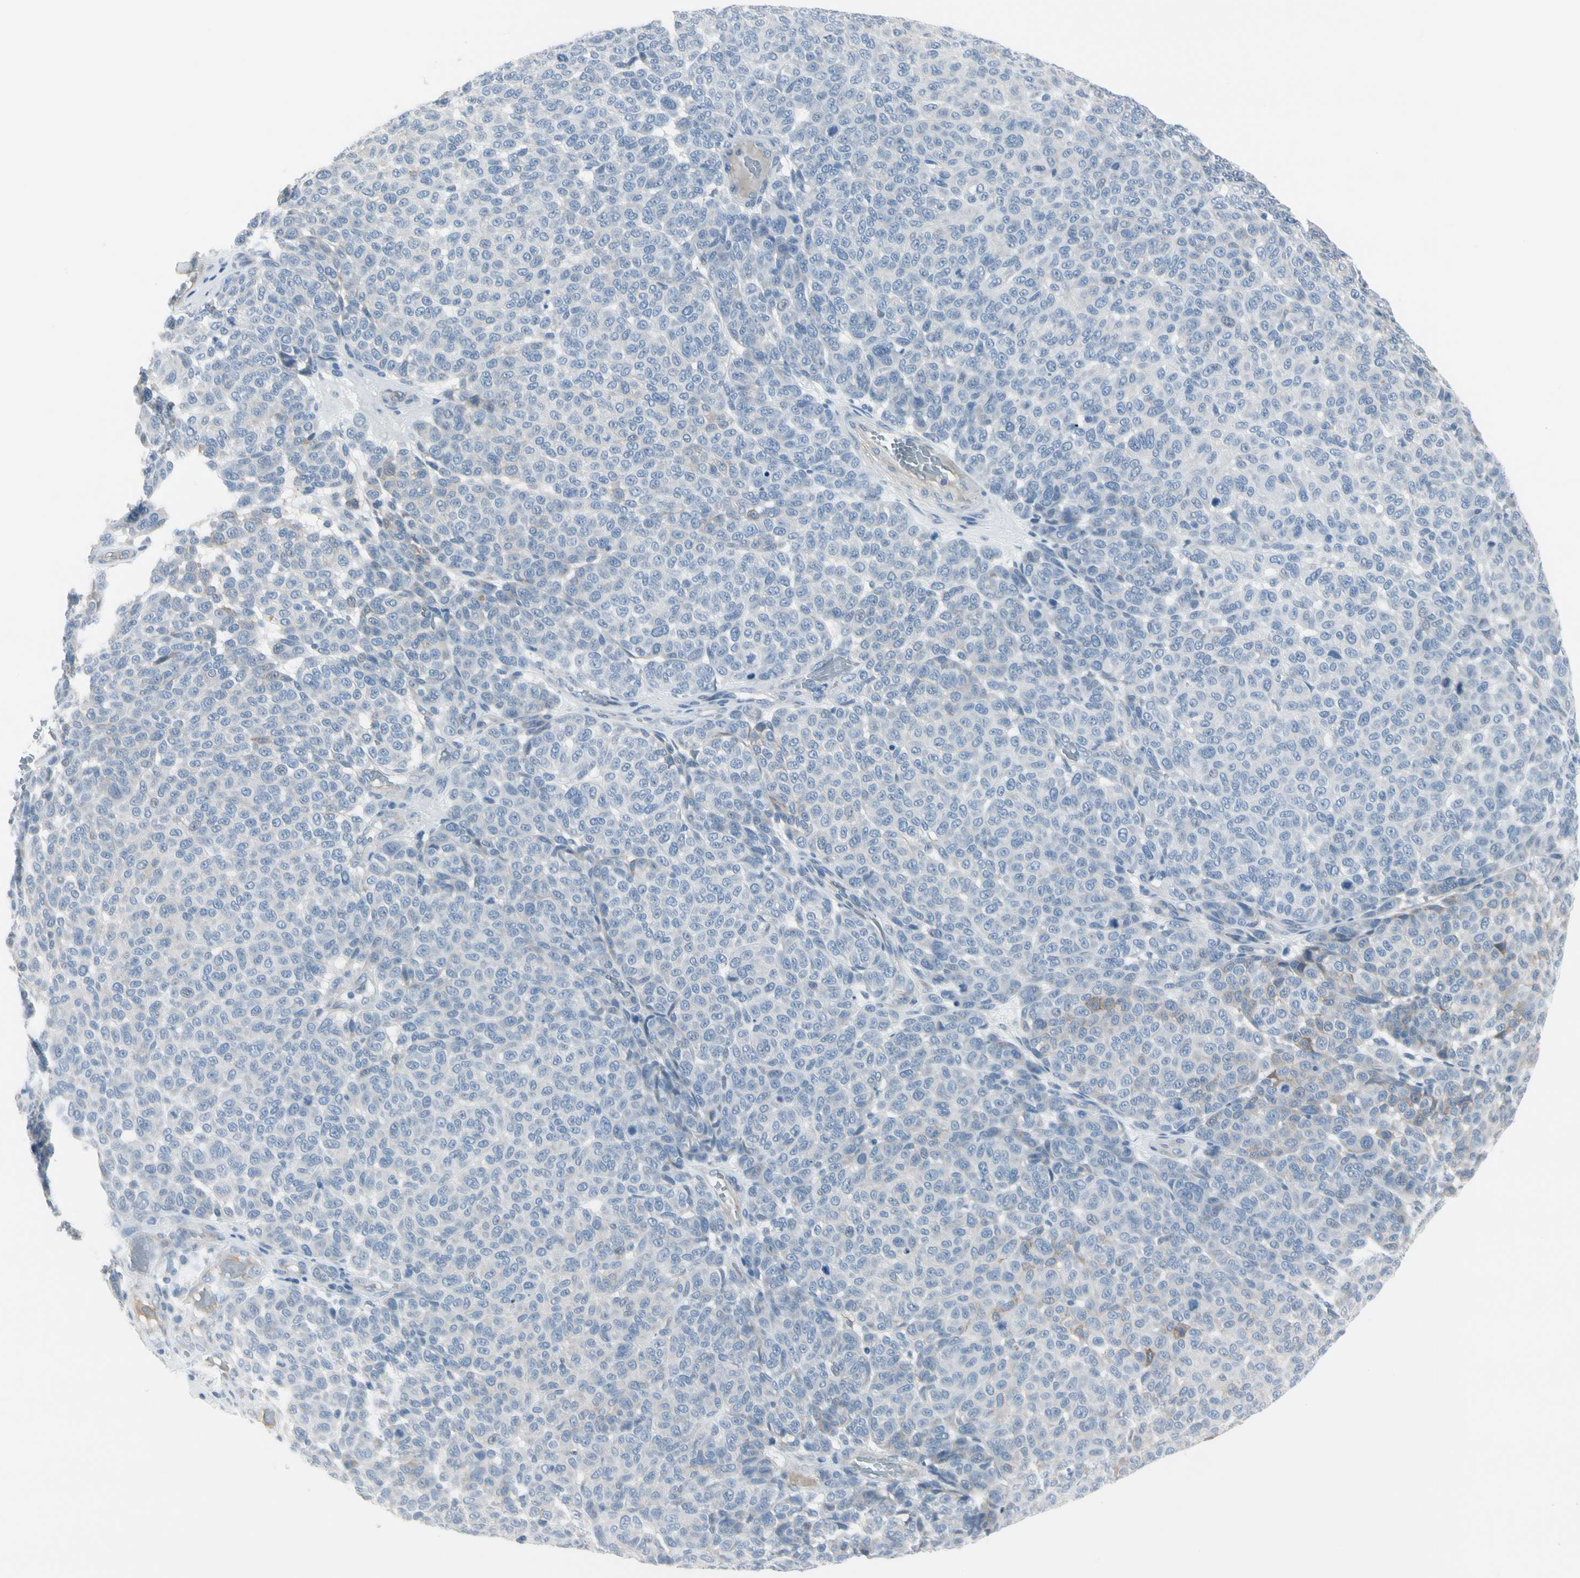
{"staining": {"intensity": "negative", "quantity": "none", "location": "none"}, "tissue": "melanoma", "cell_type": "Tumor cells", "image_type": "cancer", "snomed": [{"axis": "morphology", "description": "Malignant melanoma, NOS"}, {"axis": "topography", "description": "Skin"}], "caption": "This is an immunohistochemistry image of human melanoma. There is no positivity in tumor cells.", "gene": "PIGR", "patient": {"sex": "male", "age": 59}}